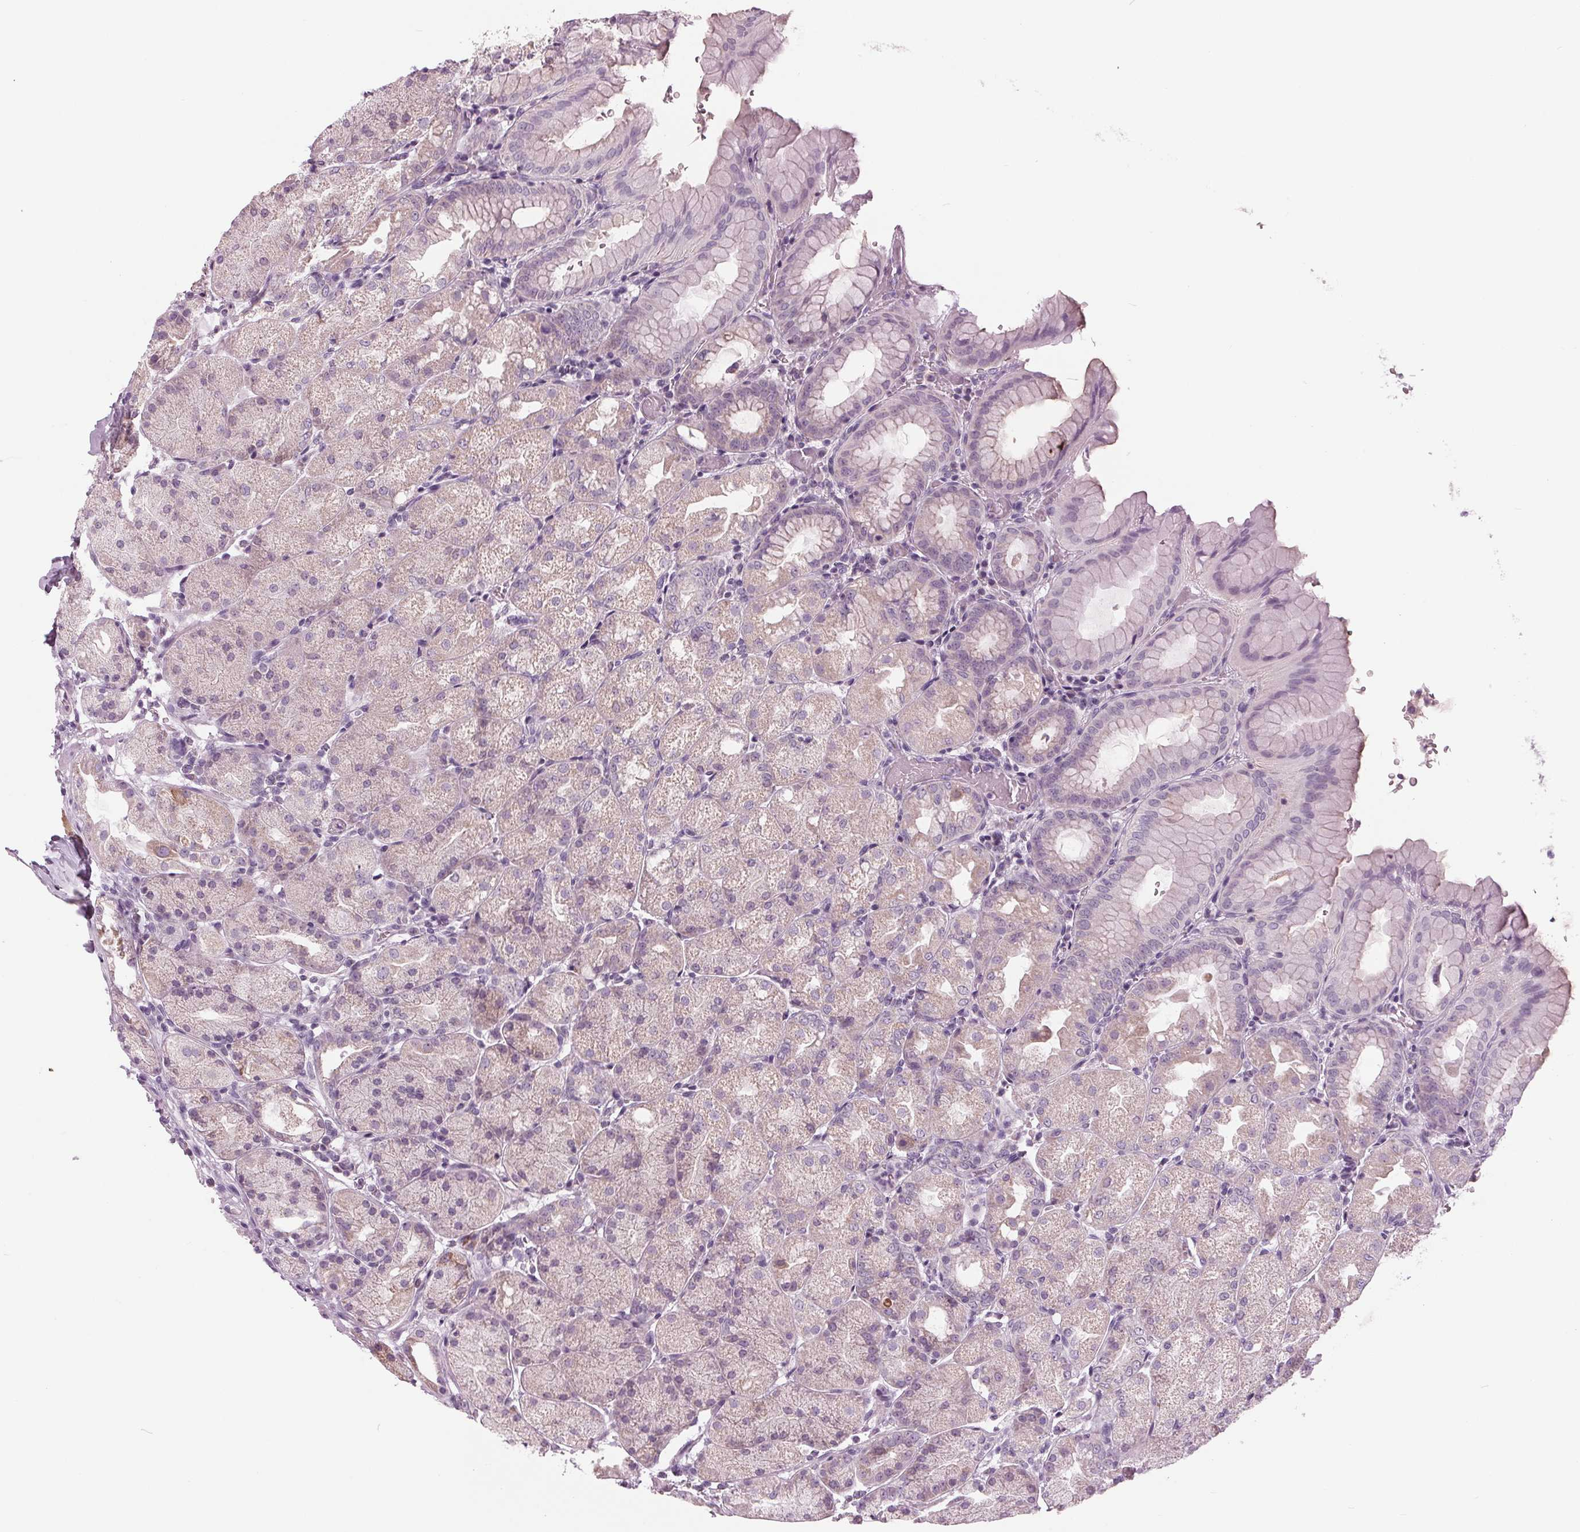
{"staining": {"intensity": "weak", "quantity": "25%-75%", "location": "cytoplasmic/membranous"}, "tissue": "stomach", "cell_type": "Glandular cells", "image_type": "normal", "snomed": [{"axis": "morphology", "description": "Normal tissue, NOS"}, {"axis": "topography", "description": "Stomach, upper"}, {"axis": "topography", "description": "Stomach"}, {"axis": "topography", "description": "Stomach, lower"}], "caption": "Stomach was stained to show a protein in brown. There is low levels of weak cytoplasmic/membranous positivity in about 25%-75% of glandular cells. (DAB = brown stain, brightfield microscopy at high magnification).", "gene": "SAMD4A", "patient": {"sex": "male", "age": 62}}